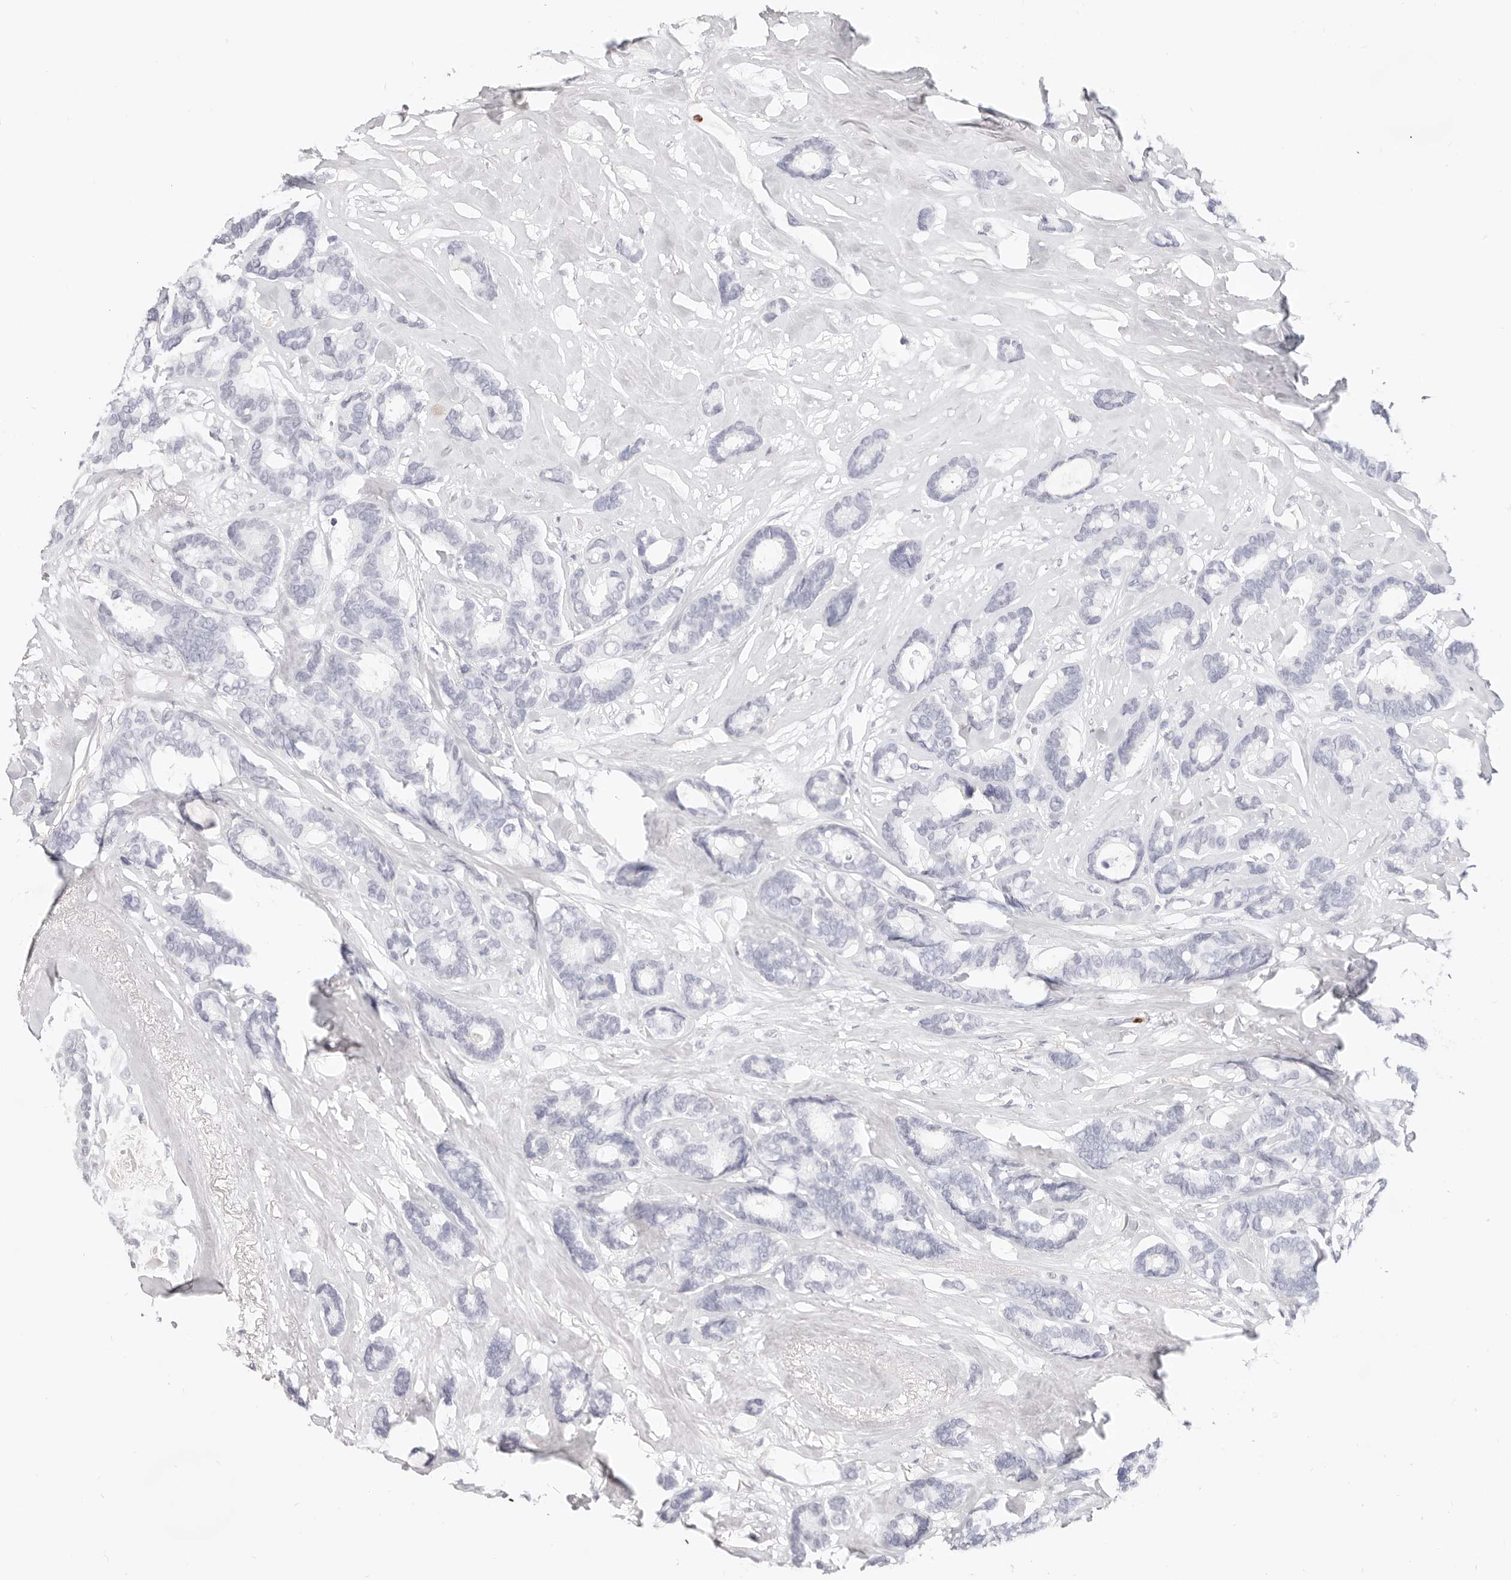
{"staining": {"intensity": "negative", "quantity": "none", "location": "none"}, "tissue": "breast cancer", "cell_type": "Tumor cells", "image_type": "cancer", "snomed": [{"axis": "morphology", "description": "Duct carcinoma"}, {"axis": "topography", "description": "Breast"}], "caption": "A high-resolution photomicrograph shows immunohistochemistry staining of breast cancer (infiltrating ductal carcinoma), which shows no significant staining in tumor cells. (Stains: DAB (3,3'-diaminobenzidine) immunohistochemistry (IHC) with hematoxylin counter stain, Microscopy: brightfield microscopy at high magnification).", "gene": "CAMP", "patient": {"sex": "female", "age": 87}}